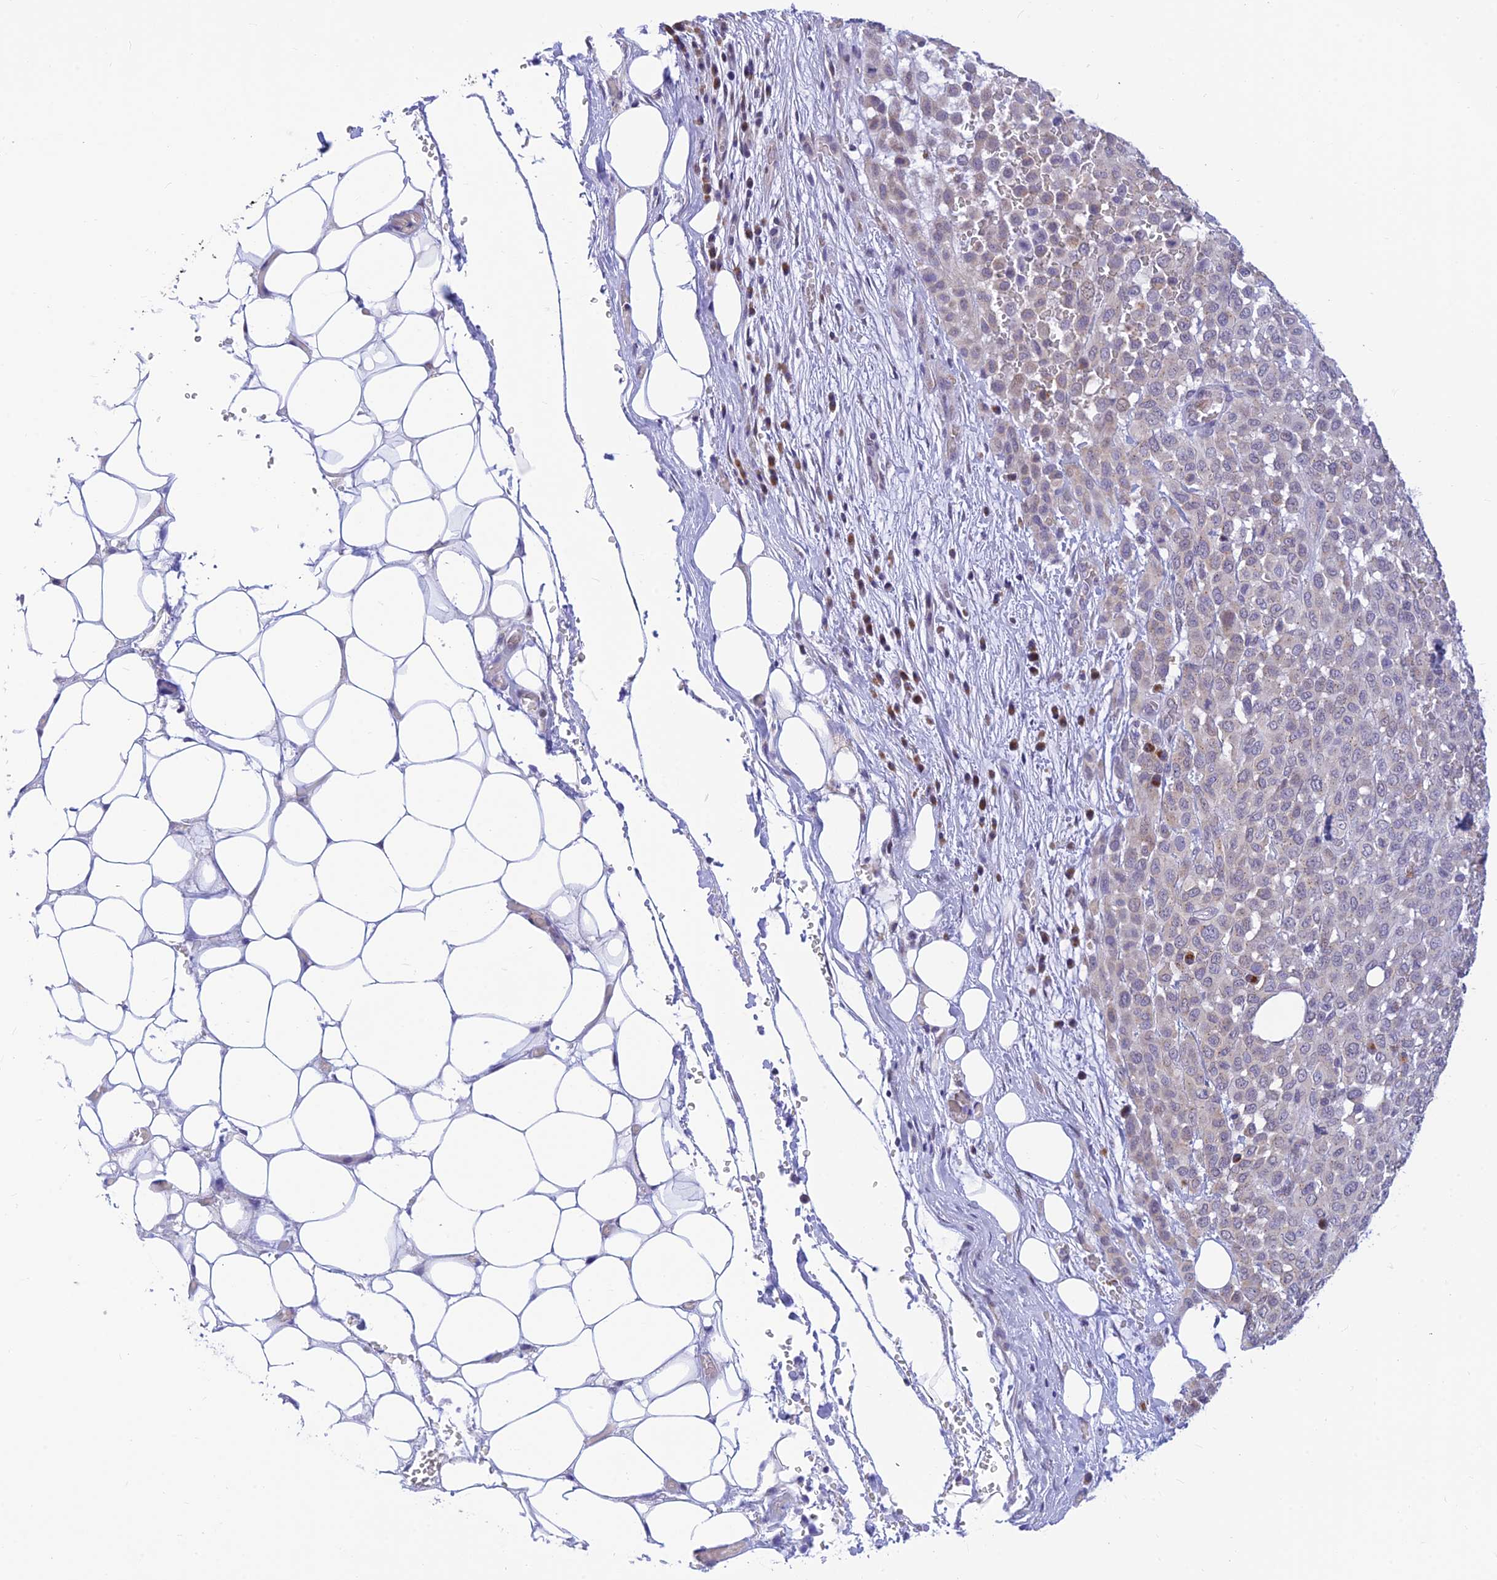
{"staining": {"intensity": "negative", "quantity": "none", "location": "none"}, "tissue": "melanoma", "cell_type": "Tumor cells", "image_type": "cancer", "snomed": [{"axis": "morphology", "description": "Malignant melanoma, Metastatic site"}, {"axis": "topography", "description": "Skin"}], "caption": "Tumor cells are negative for protein expression in human melanoma.", "gene": "INKA1", "patient": {"sex": "female", "age": 81}}